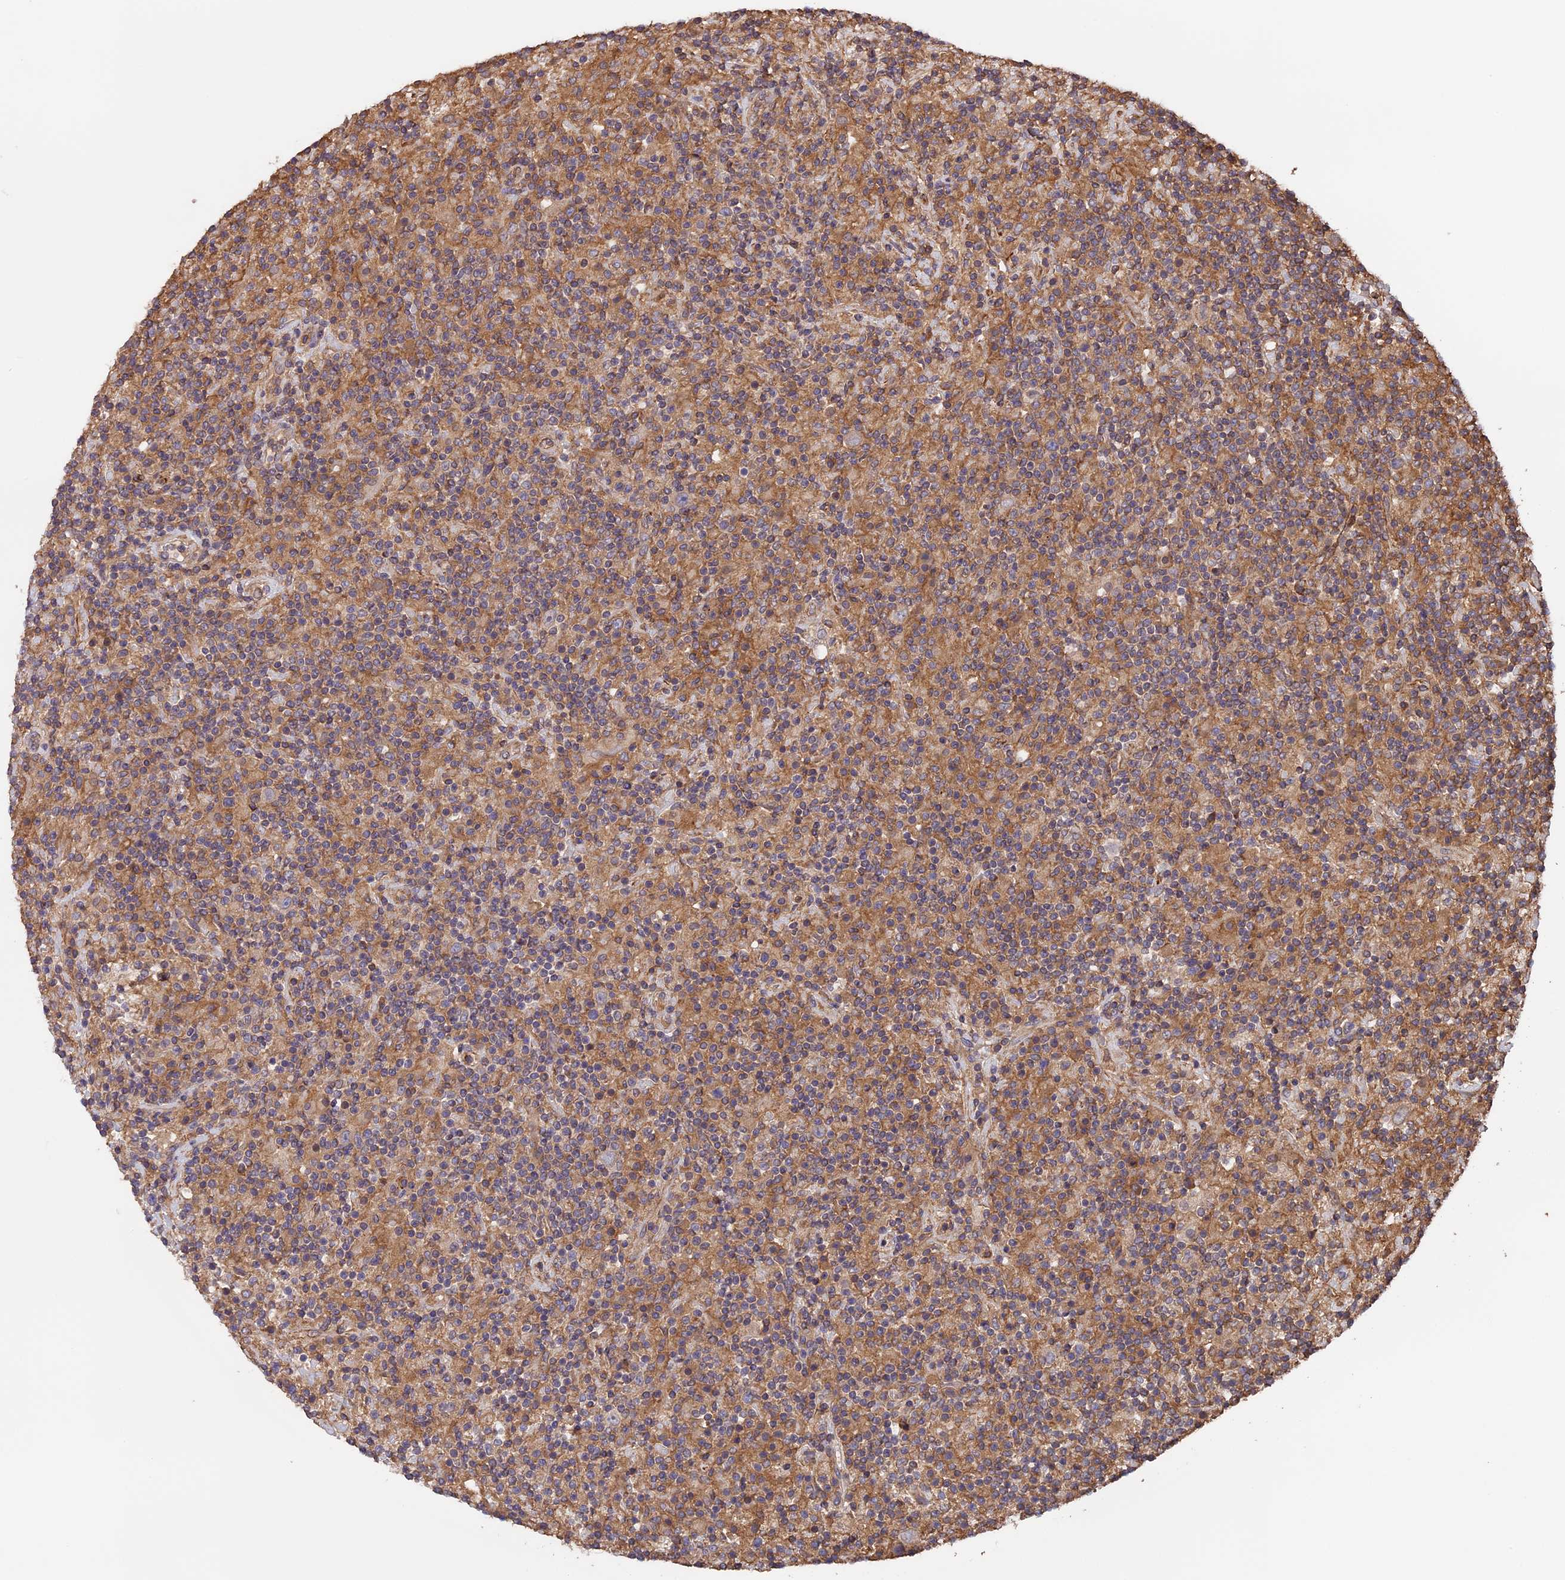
{"staining": {"intensity": "weak", "quantity": "<25%", "location": "cytoplasmic/membranous"}, "tissue": "lymphoma", "cell_type": "Tumor cells", "image_type": "cancer", "snomed": [{"axis": "morphology", "description": "Hodgkin's disease, NOS"}, {"axis": "topography", "description": "Lymph node"}], "caption": "Immunohistochemical staining of lymphoma demonstrates no significant positivity in tumor cells.", "gene": "GAS8", "patient": {"sex": "male", "age": 70}}